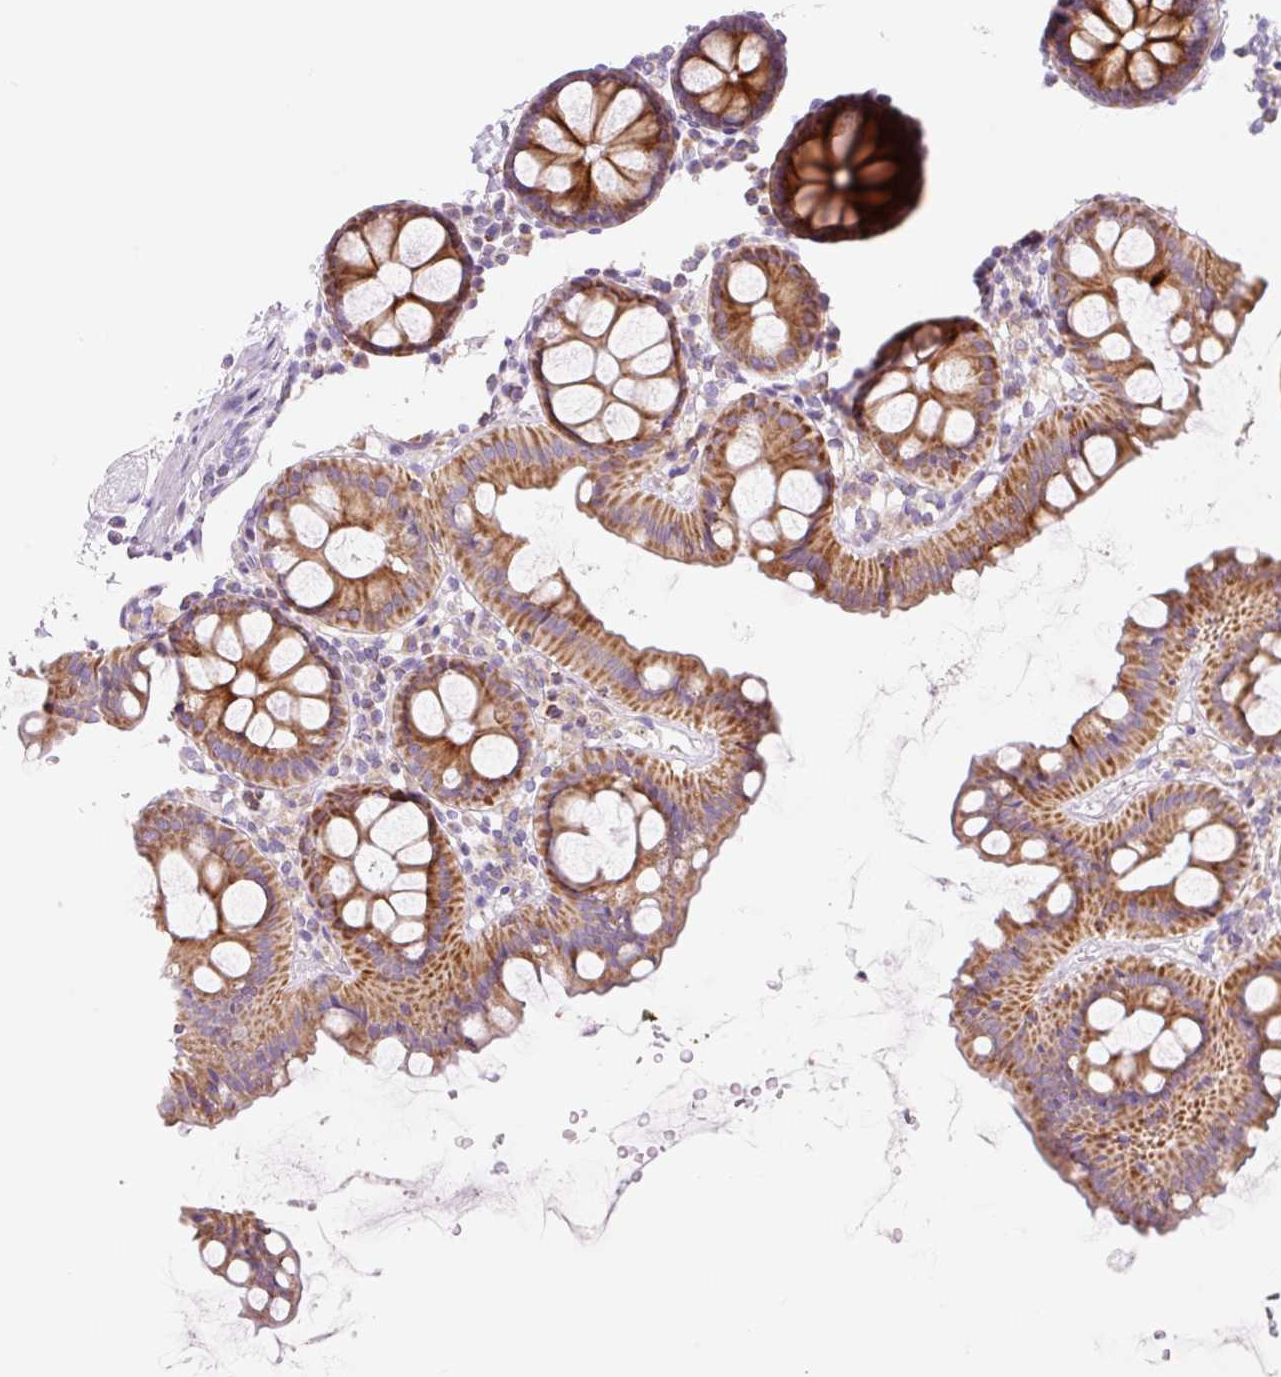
{"staining": {"intensity": "negative", "quantity": "none", "location": "none"}, "tissue": "colon", "cell_type": "Endothelial cells", "image_type": "normal", "snomed": [{"axis": "morphology", "description": "Normal tissue, NOS"}, {"axis": "topography", "description": "Colon"}], "caption": "DAB immunohistochemical staining of normal colon demonstrates no significant positivity in endothelial cells. (Stains: DAB (3,3'-diaminobenzidine) immunohistochemistry (IHC) with hematoxylin counter stain, Microscopy: brightfield microscopy at high magnification).", "gene": "FOCAD", "patient": {"sex": "male", "age": 75}}